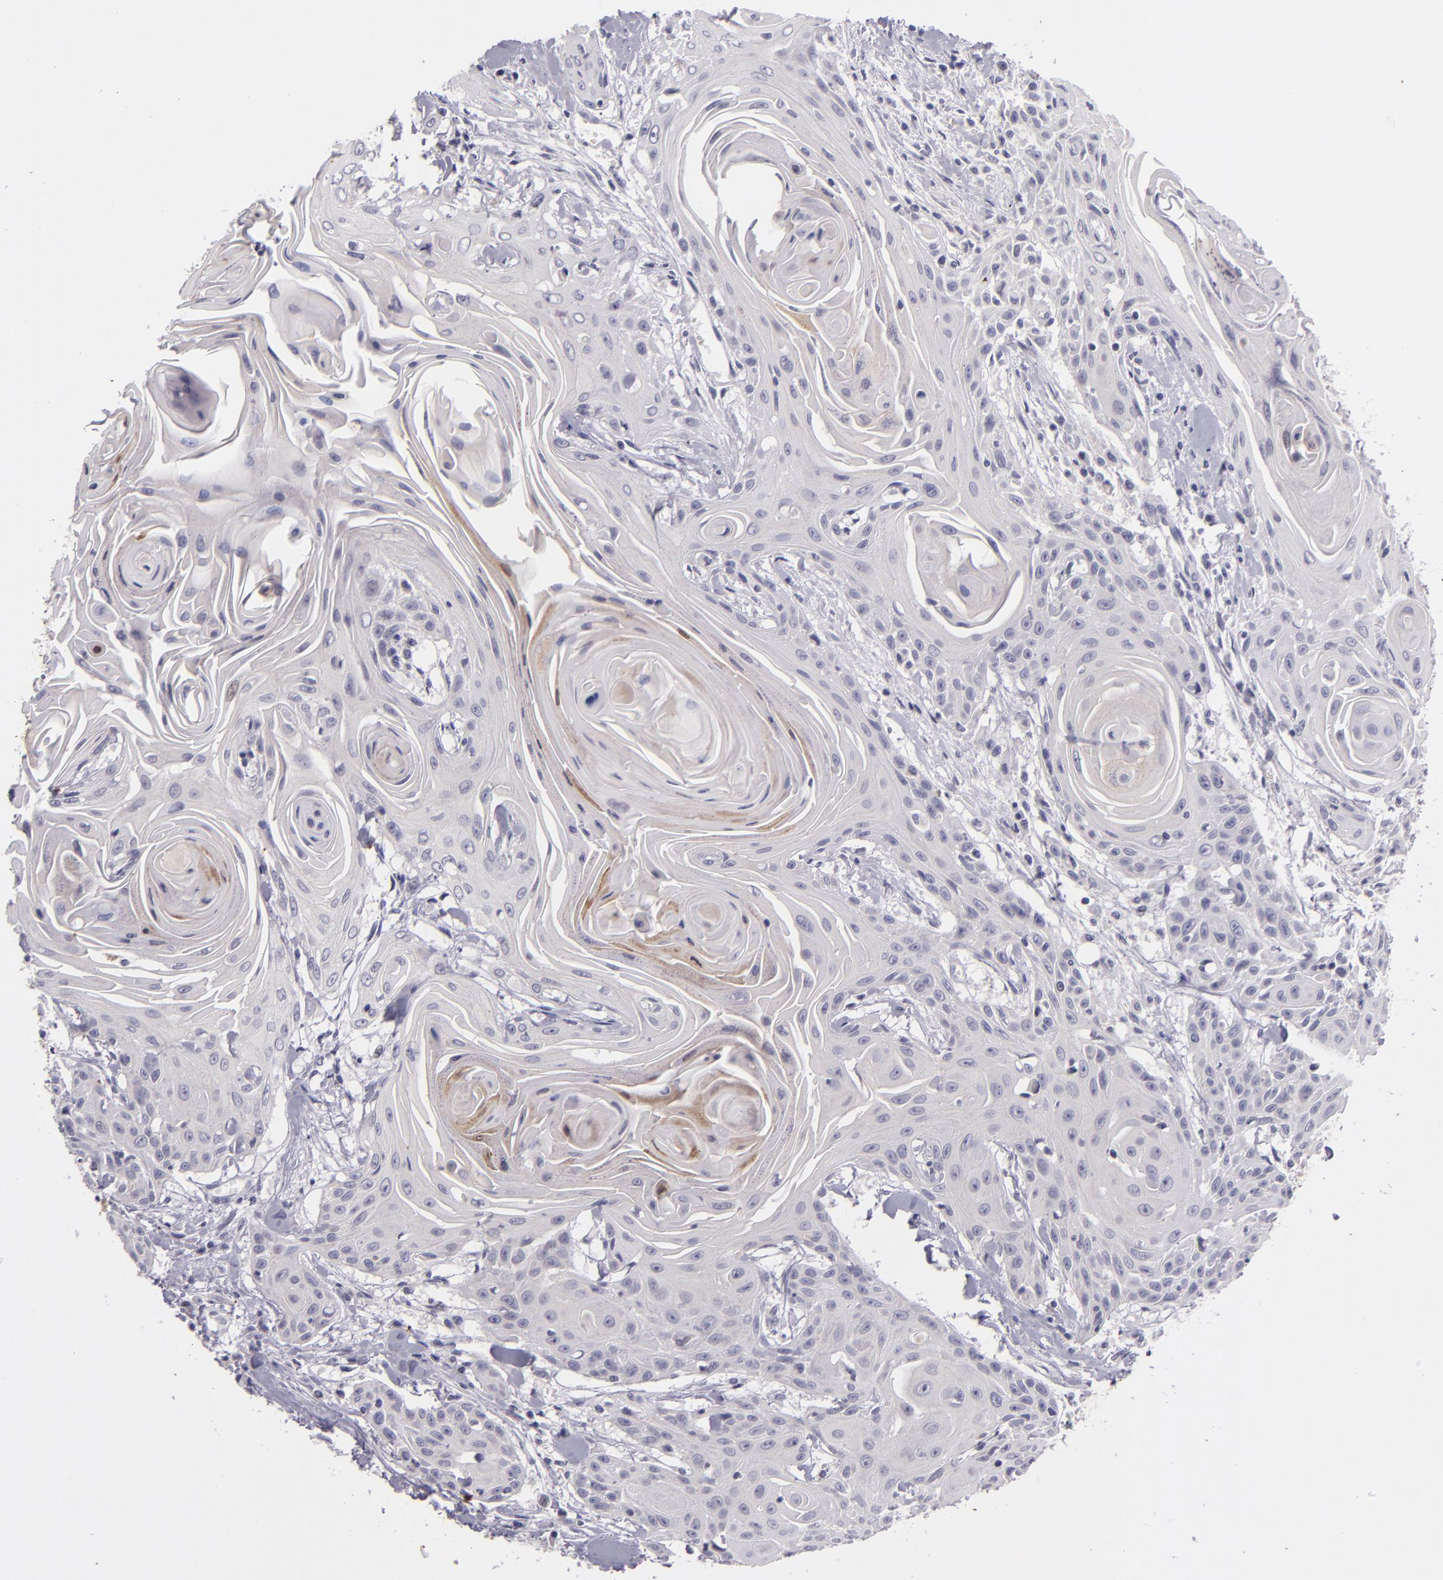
{"staining": {"intensity": "negative", "quantity": "none", "location": "none"}, "tissue": "head and neck cancer", "cell_type": "Tumor cells", "image_type": "cancer", "snomed": [{"axis": "morphology", "description": "Squamous cell carcinoma, NOS"}, {"axis": "morphology", "description": "Squamous cell carcinoma, metastatic, NOS"}, {"axis": "topography", "description": "Lymph node"}, {"axis": "topography", "description": "Salivary gland"}, {"axis": "topography", "description": "Head-Neck"}], "caption": "IHC image of neoplastic tissue: head and neck metastatic squamous cell carcinoma stained with DAB (3,3'-diaminobenzidine) exhibits no significant protein expression in tumor cells. The staining was performed using DAB (3,3'-diaminobenzidine) to visualize the protein expression in brown, while the nuclei were stained in blue with hematoxylin (Magnification: 20x).", "gene": "SNCB", "patient": {"sex": "female", "age": 74}}